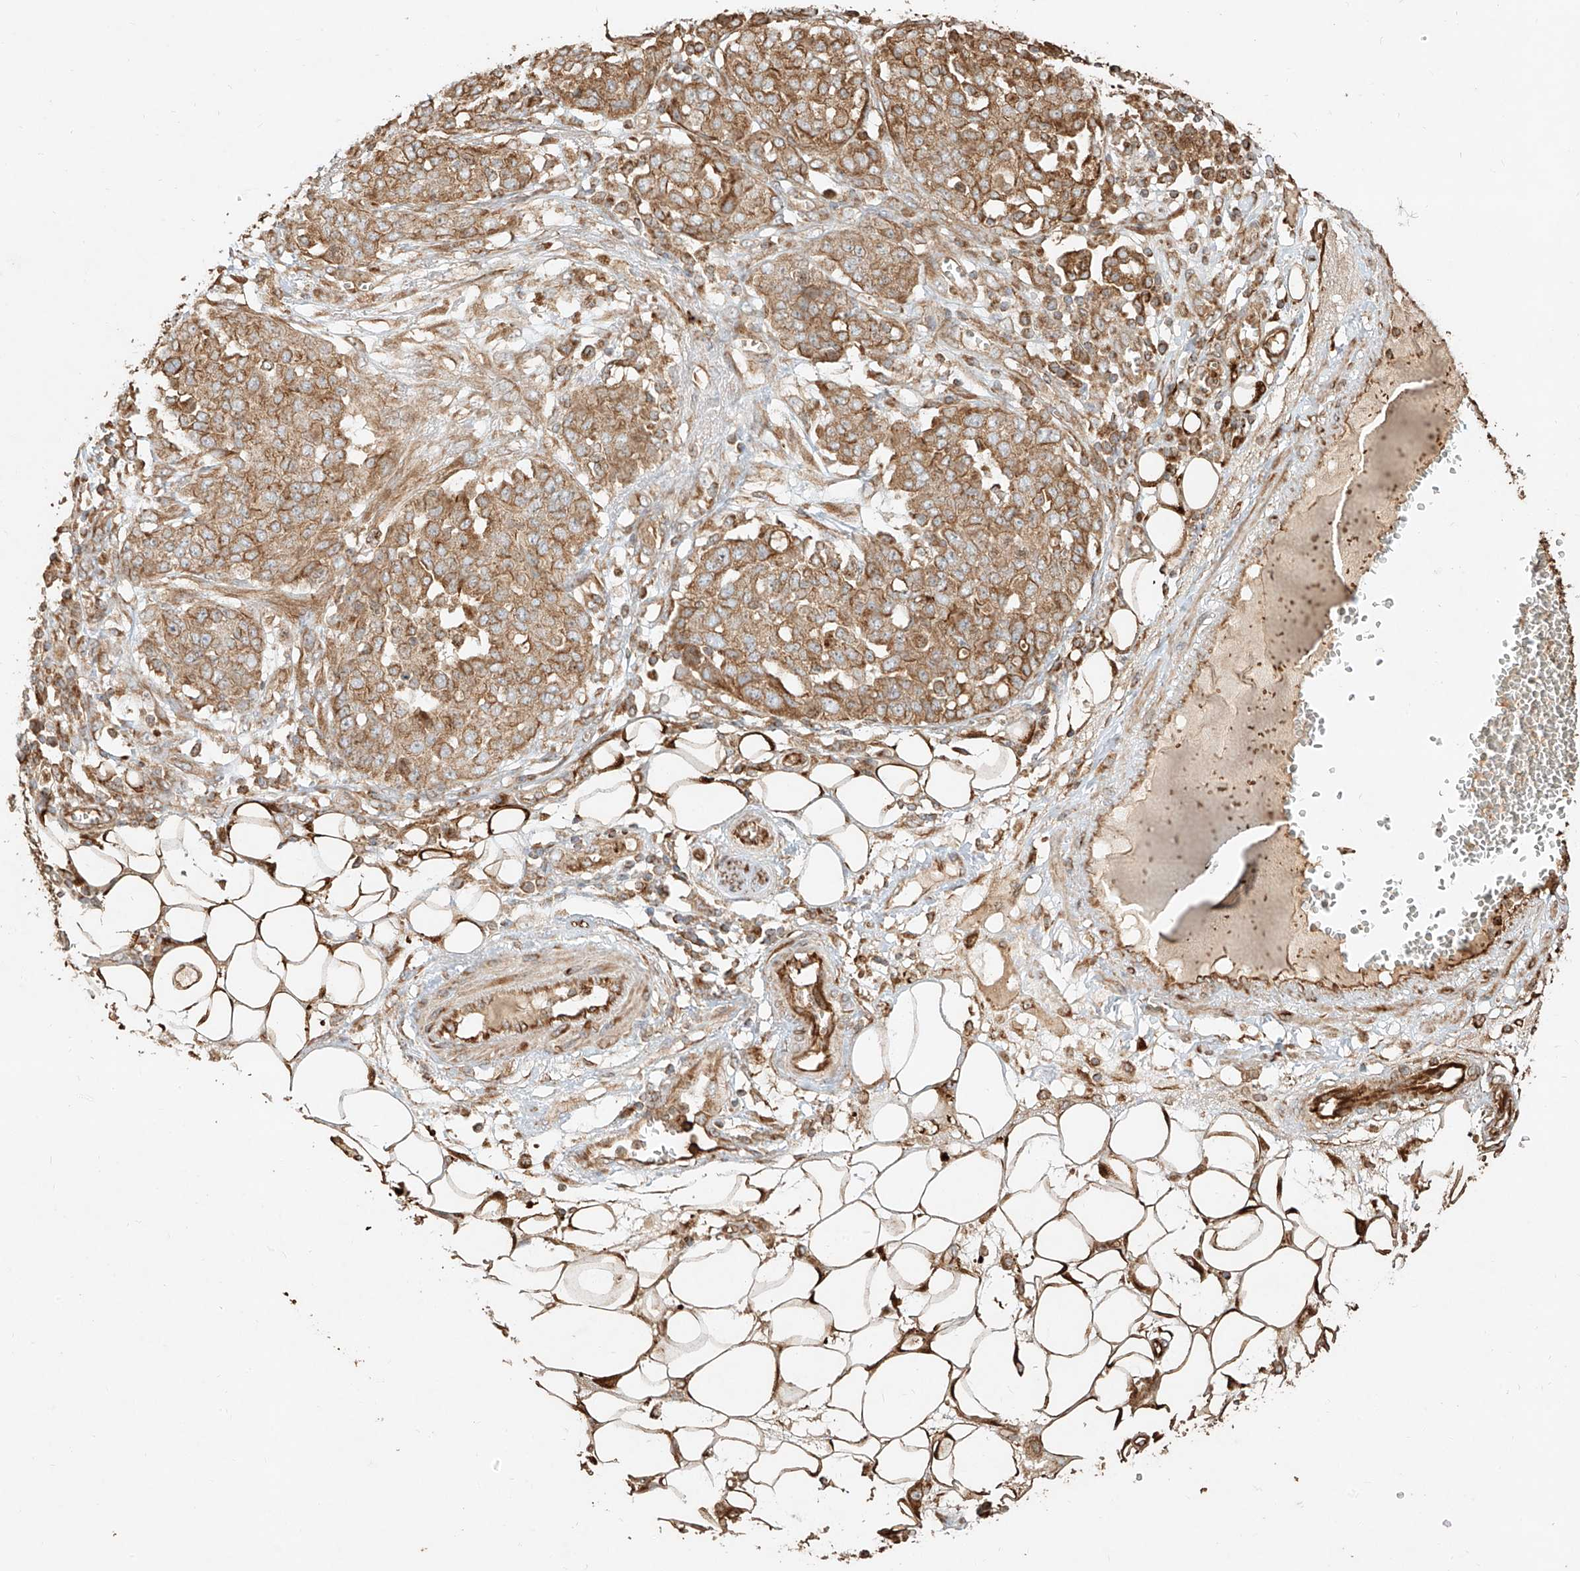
{"staining": {"intensity": "moderate", "quantity": ">75%", "location": "cytoplasmic/membranous"}, "tissue": "ovarian cancer", "cell_type": "Tumor cells", "image_type": "cancer", "snomed": [{"axis": "morphology", "description": "Cystadenocarcinoma, serous, NOS"}, {"axis": "topography", "description": "Soft tissue"}, {"axis": "topography", "description": "Ovary"}], "caption": "Protein analysis of serous cystadenocarcinoma (ovarian) tissue displays moderate cytoplasmic/membranous expression in approximately >75% of tumor cells.", "gene": "EFNB1", "patient": {"sex": "female", "age": 57}}